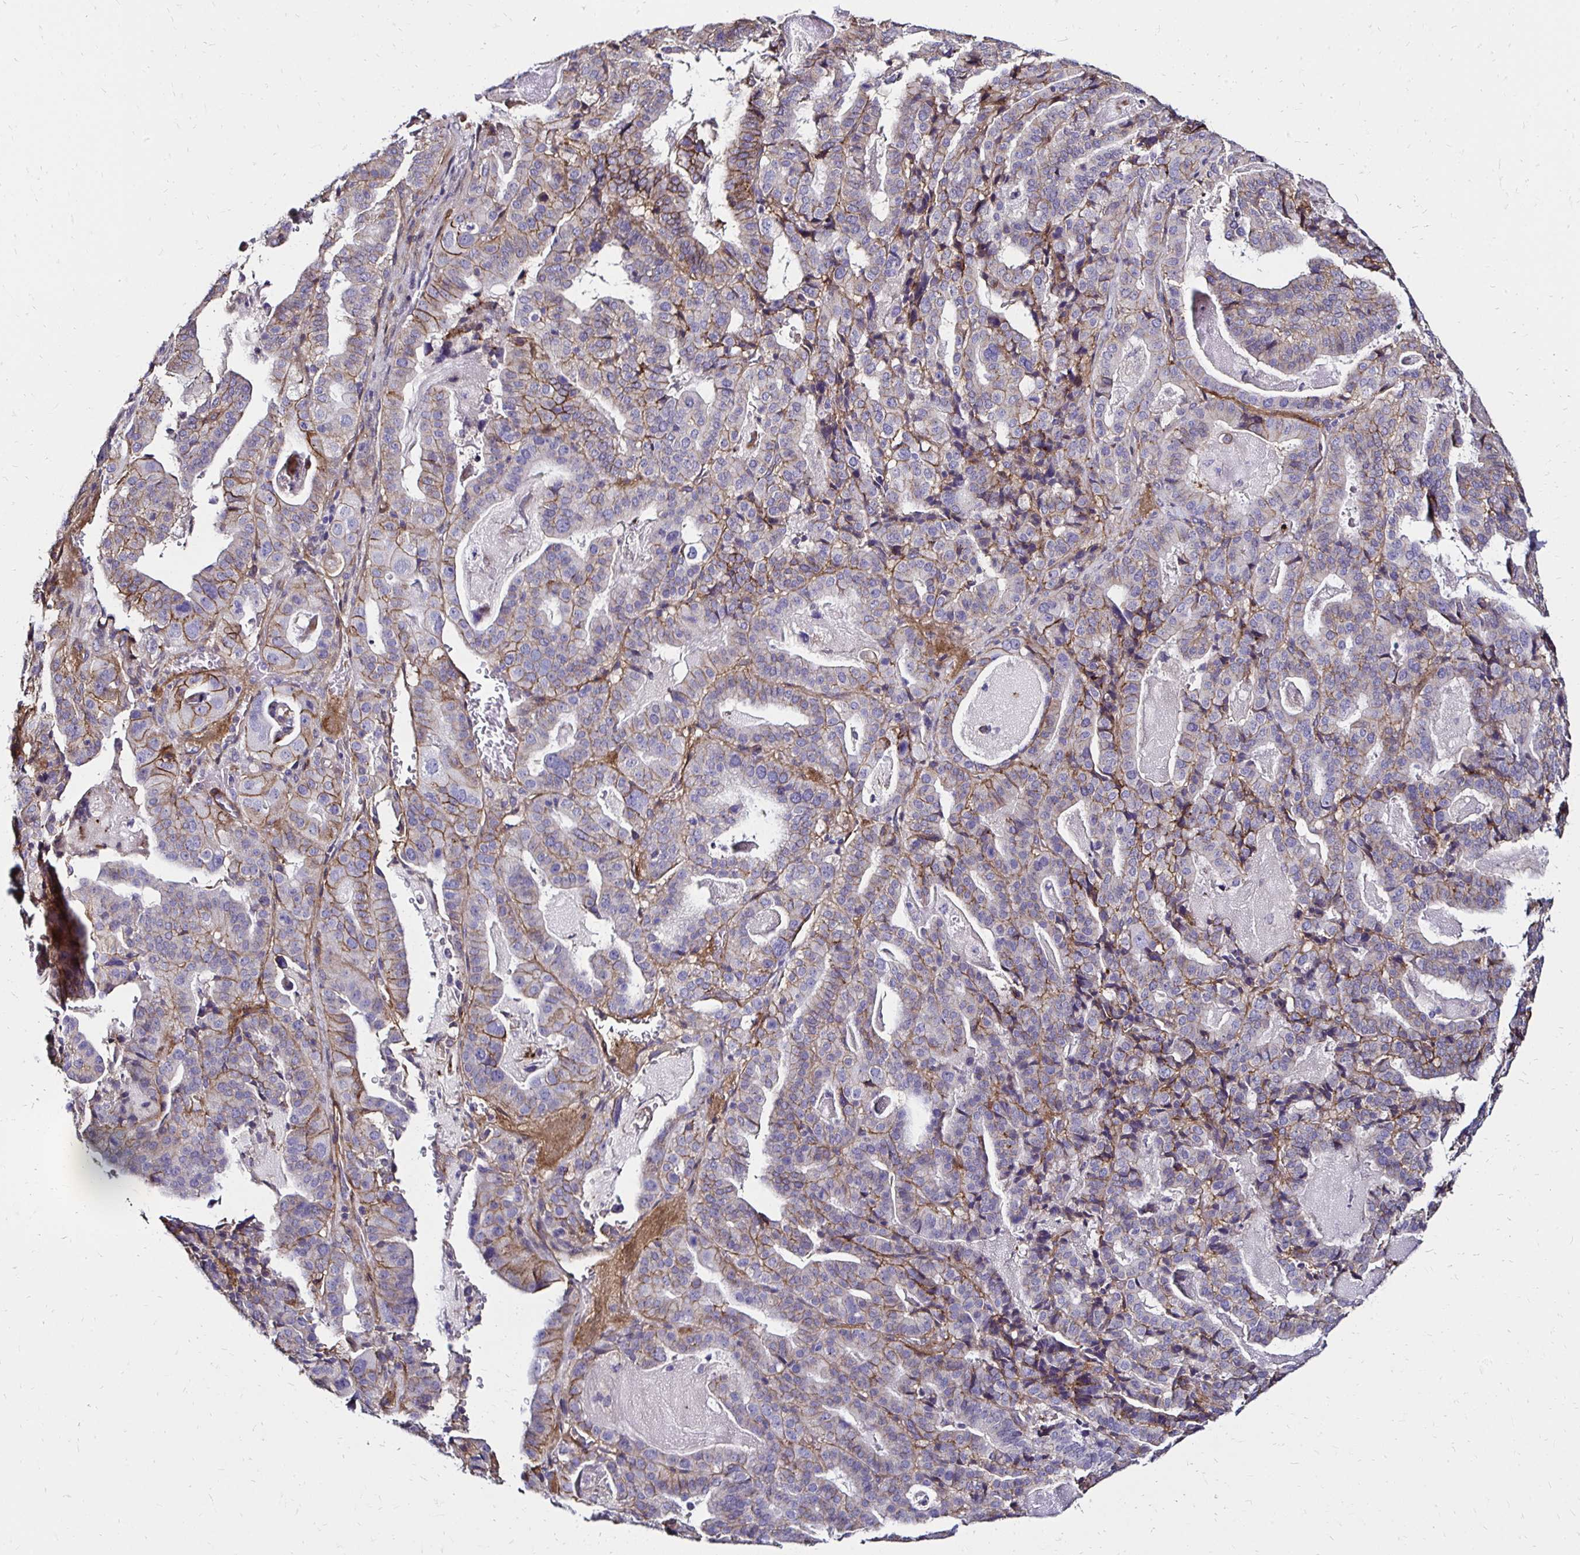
{"staining": {"intensity": "weak", "quantity": "<25%", "location": "cytoplasmic/membranous"}, "tissue": "stomach cancer", "cell_type": "Tumor cells", "image_type": "cancer", "snomed": [{"axis": "morphology", "description": "Adenocarcinoma, NOS"}, {"axis": "topography", "description": "Stomach"}], "caption": "Immunohistochemical staining of human stomach cancer (adenocarcinoma) shows no significant expression in tumor cells.", "gene": "ITGB1", "patient": {"sex": "male", "age": 48}}